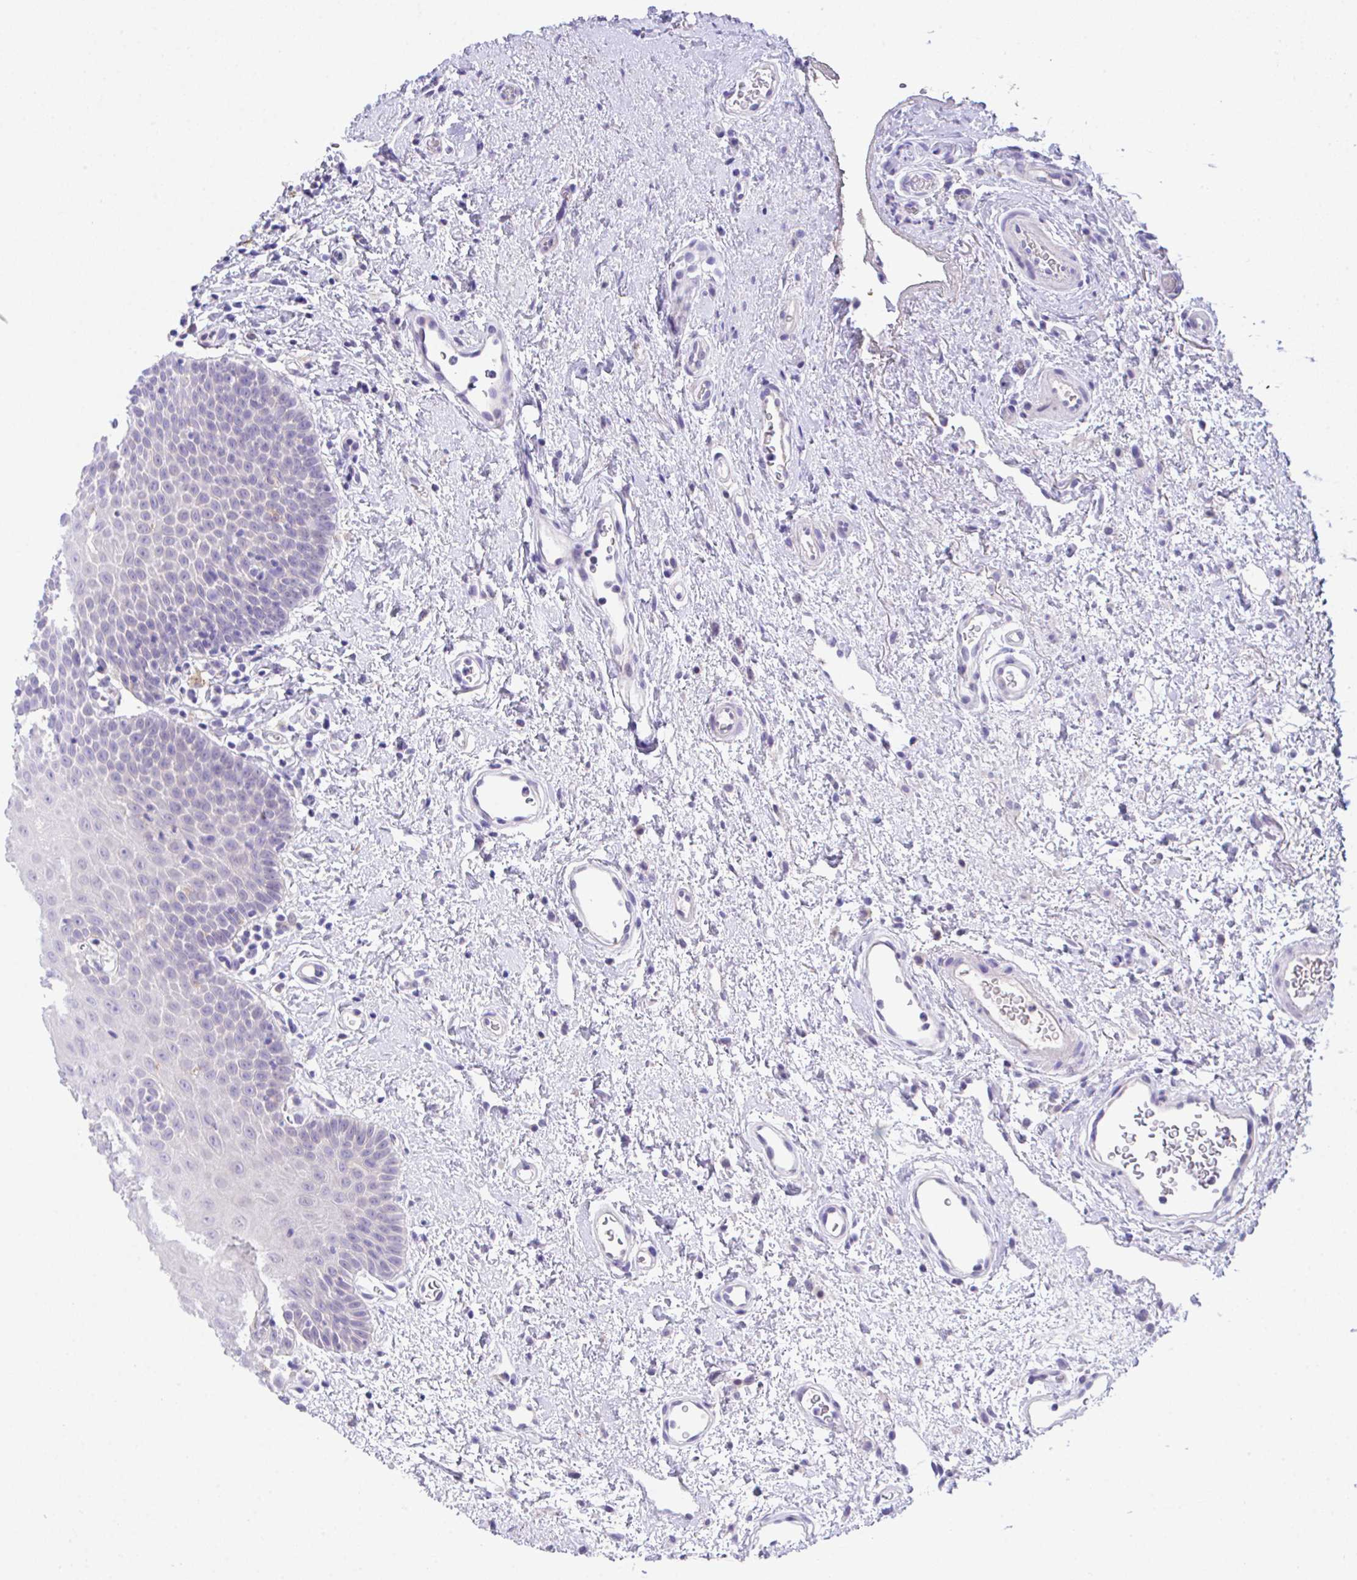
{"staining": {"intensity": "negative", "quantity": "none", "location": "none"}, "tissue": "oral mucosa", "cell_type": "Squamous epithelial cells", "image_type": "normal", "snomed": [{"axis": "morphology", "description": "Normal tissue, NOS"}, {"axis": "topography", "description": "Oral tissue"}, {"axis": "topography", "description": "Head-Neck"}], "caption": "Oral mucosa was stained to show a protein in brown. There is no significant expression in squamous epithelial cells. The staining is performed using DAB (3,3'-diaminobenzidine) brown chromogen with nuclei counter-stained in using hematoxylin.", "gene": "HOXB4", "patient": {"sex": "female", "age": 55}}